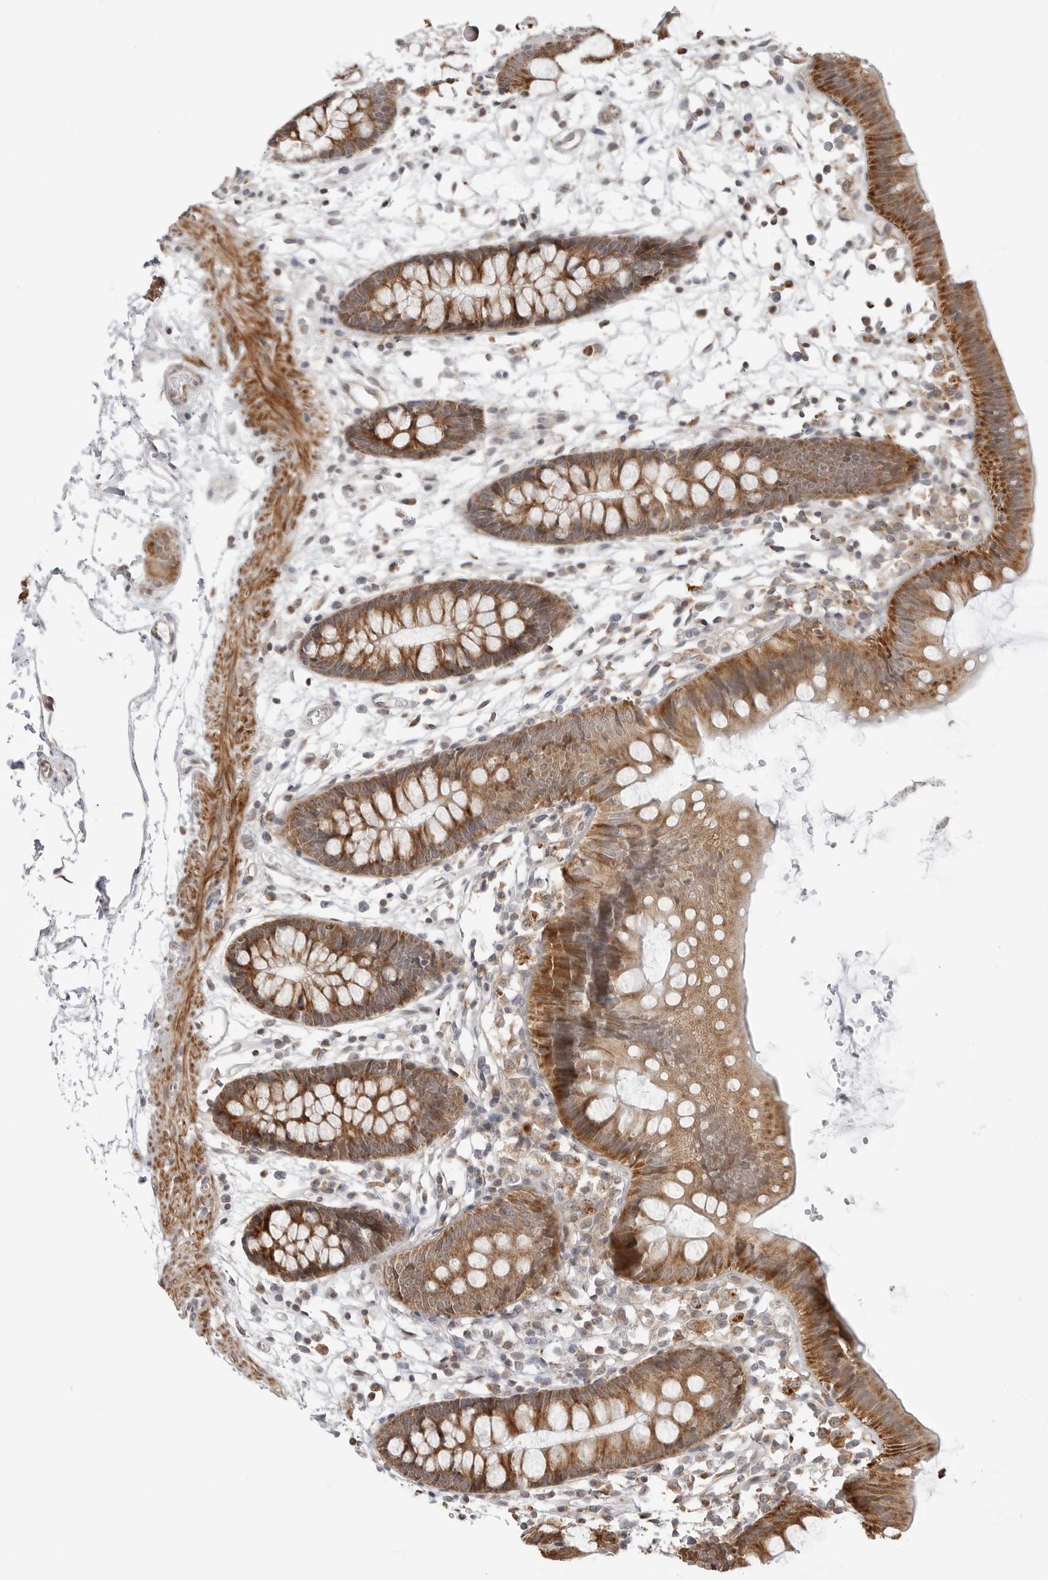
{"staining": {"intensity": "weak", "quantity": ">75%", "location": "cytoplasmic/membranous"}, "tissue": "colon", "cell_type": "Endothelial cells", "image_type": "normal", "snomed": [{"axis": "morphology", "description": "Normal tissue, NOS"}, {"axis": "topography", "description": "Colon"}], "caption": "Weak cytoplasmic/membranous expression is seen in about >75% of endothelial cells in normal colon.", "gene": "PEX2", "patient": {"sex": "male", "age": 56}}